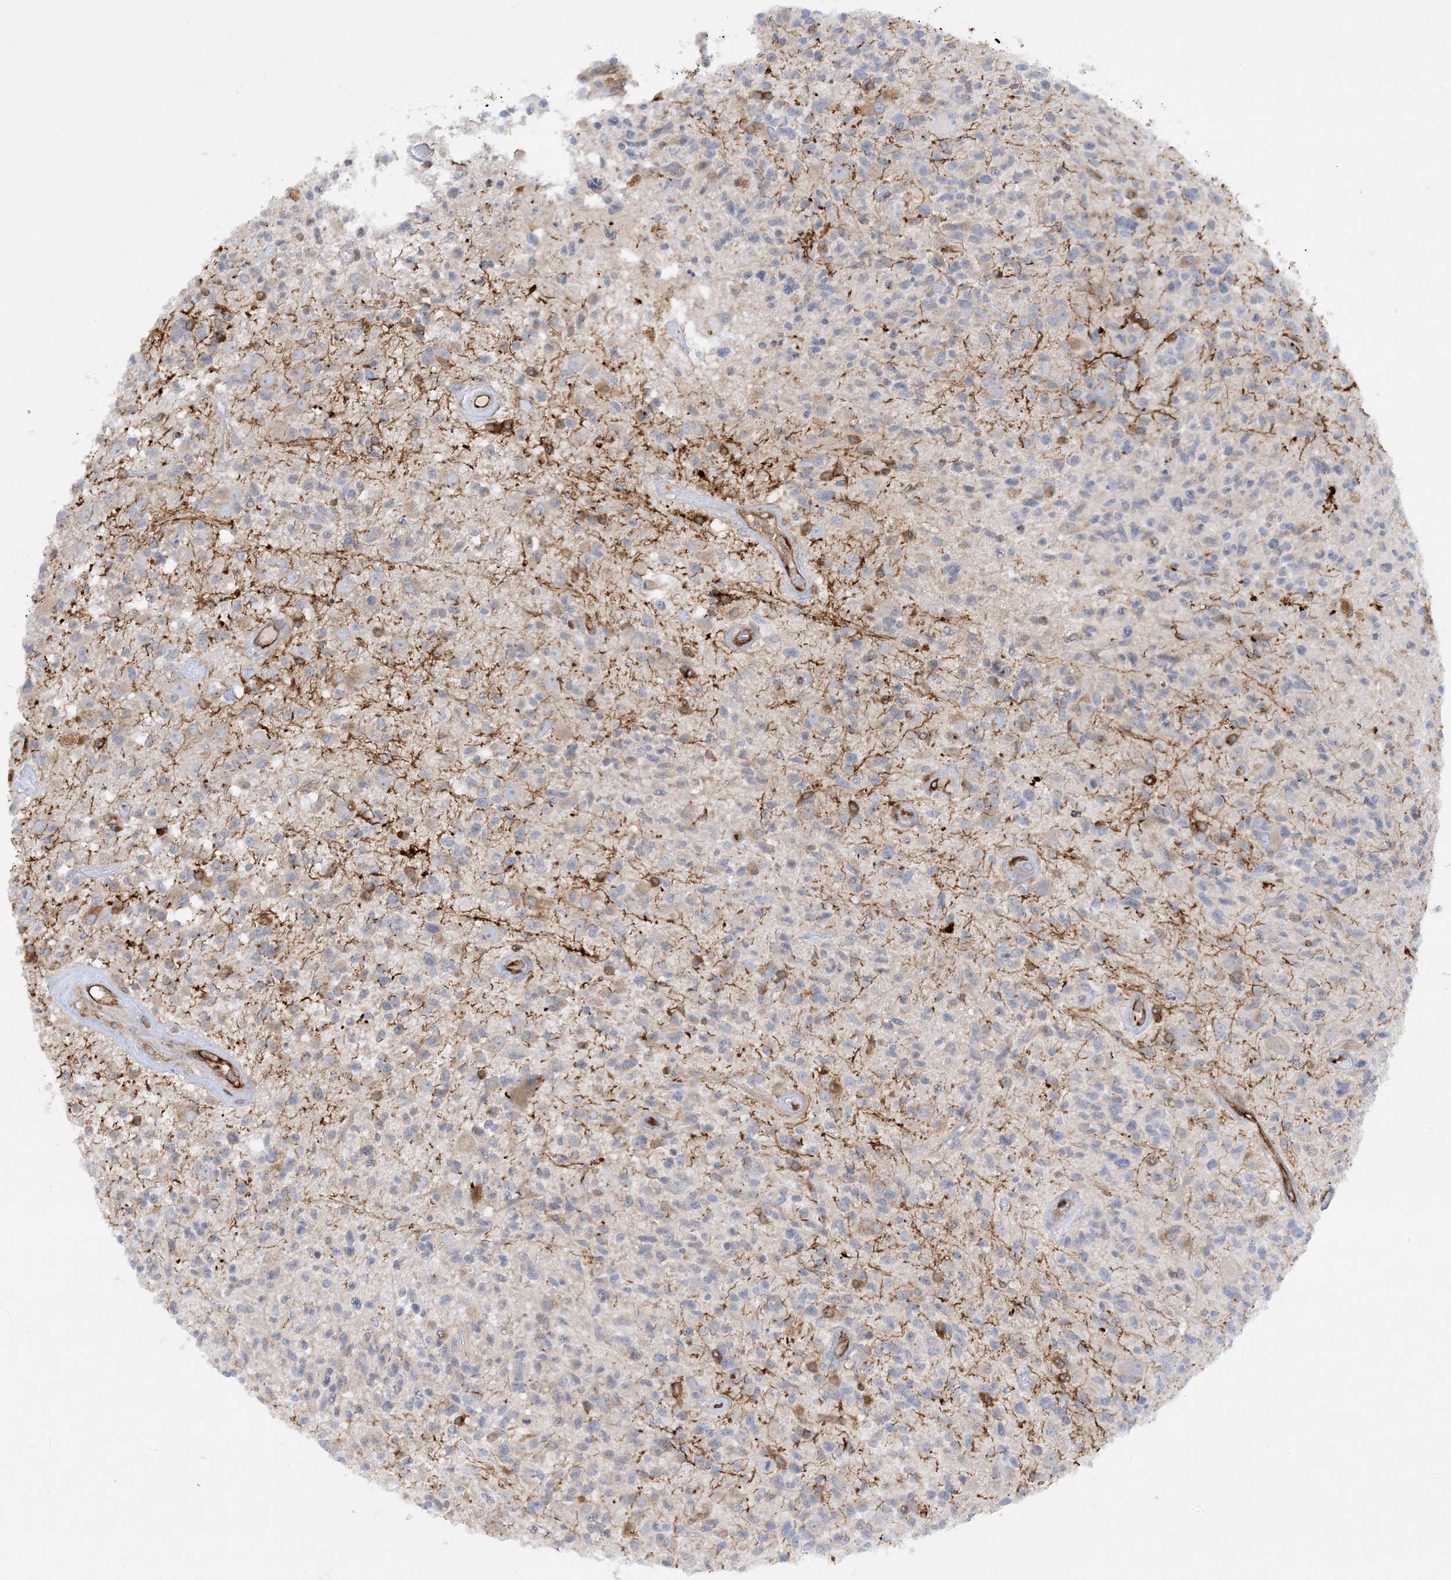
{"staining": {"intensity": "weak", "quantity": "<25%", "location": "cytoplasmic/membranous"}, "tissue": "glioma", "cell_type": "Tumor cells", "image_type": "cancer", "snomed": [{"axis": "morphology", "description": "Glioma, malignant, High grade"}, {"axis": "morphology", "description": "Glioblastoma, NOS"}, {"axis": "topography", "description": "Brain"}], "caption": "The histopathology image demonstrates no staining of tumor cells in glioma.", "gene": "HLA-E", "patient": {"sex": "male", "age": 60}}